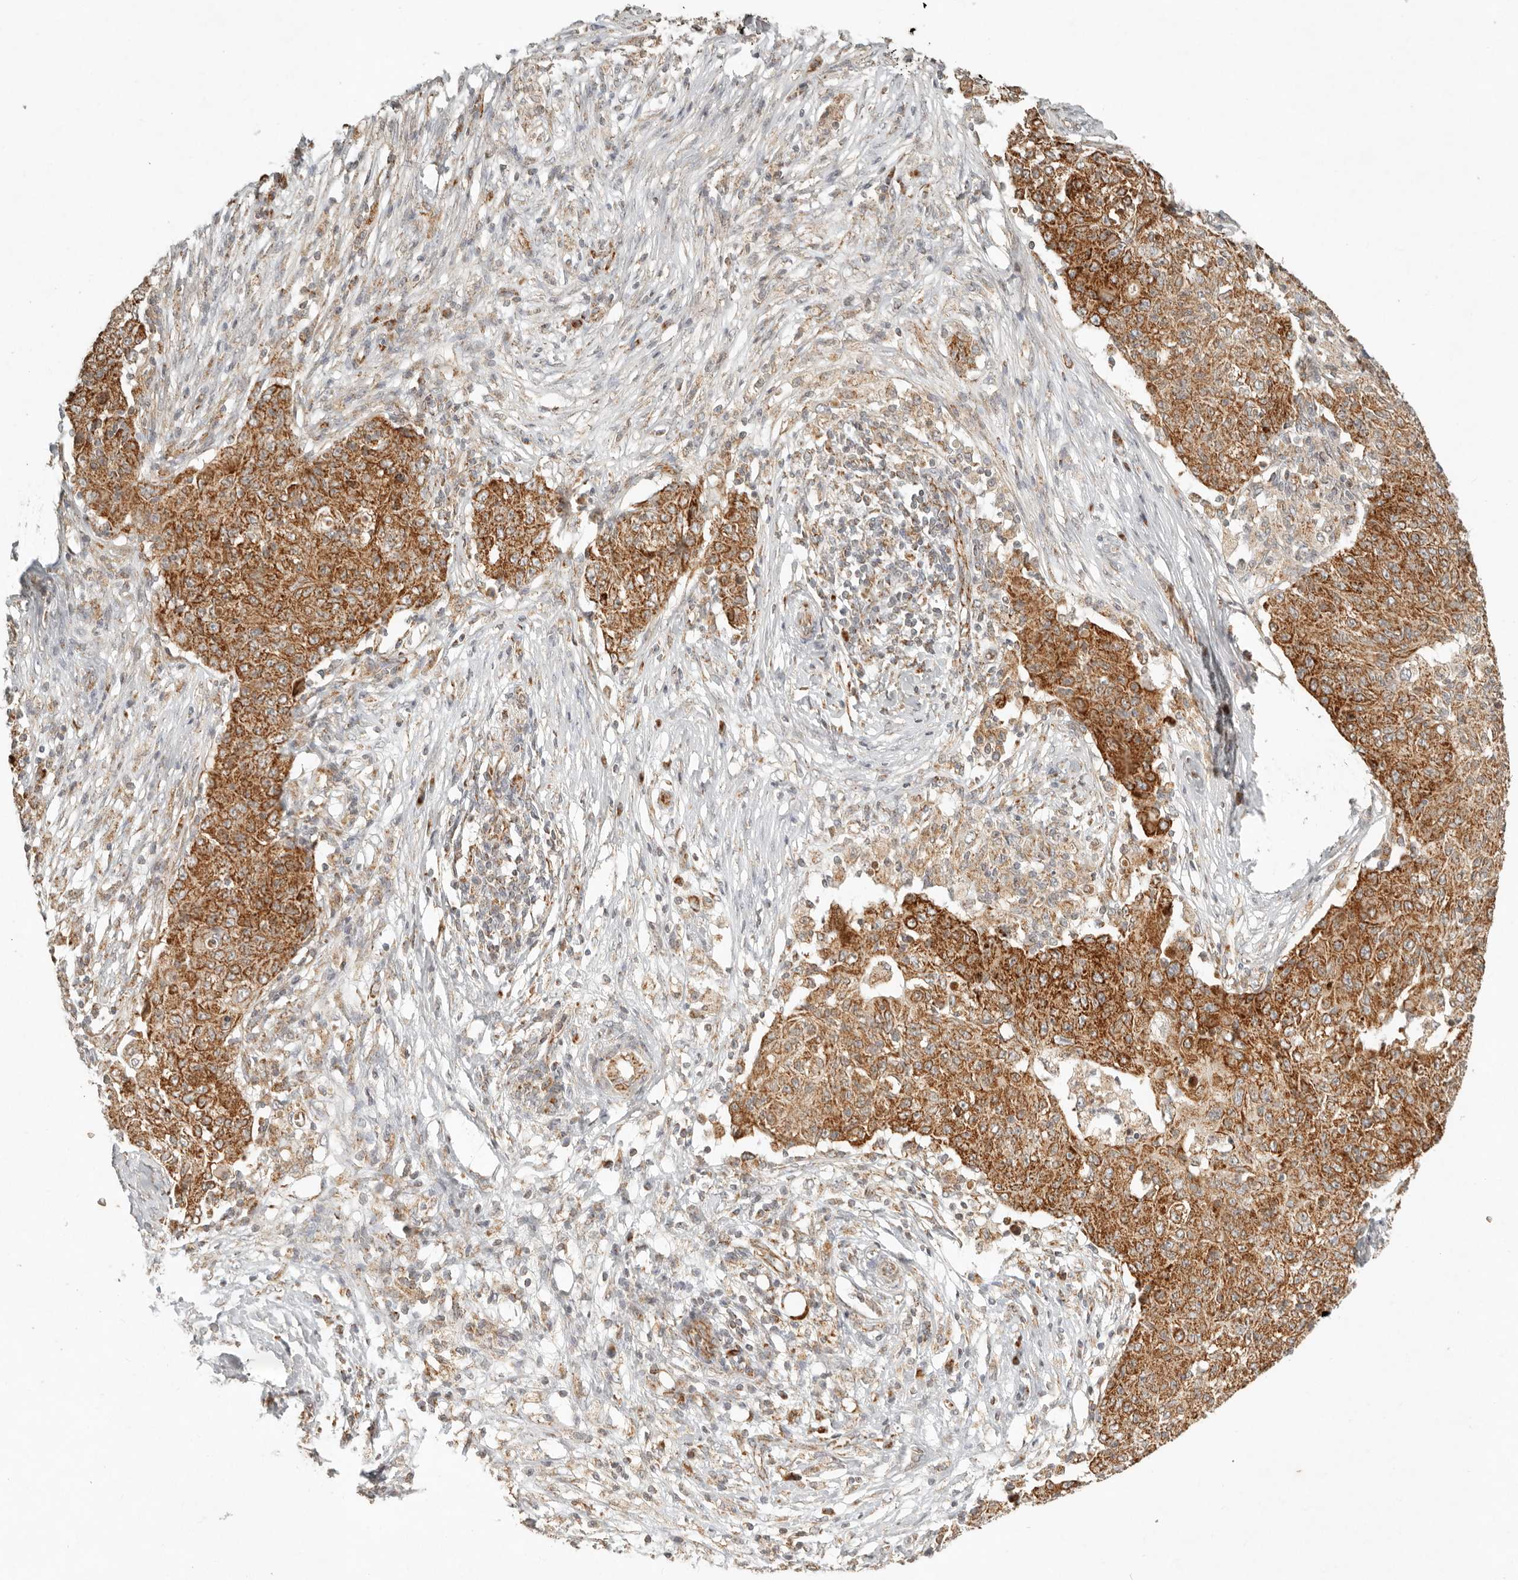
{"staining": {"intensity": "moderate", "quantity": ">75%", "location": "cytoplasmic/membranous"}, "tissue": "ovarian cancer", "cell_type": "Tumor cells", "image_type": "cancer", "snomed": [{"axis": "morphology", "description": "Carcinoma, endometroid"}, {"axis": "topography", "description": "Ovary"}], "caption": "Protein expression analysis of ovarian cancer reveals moderate cytoplasmic/membranous expression in approximately >75% of tumor cells.", "gene": "MRPL55", "patient": {"sex": "female", "age": 42}}